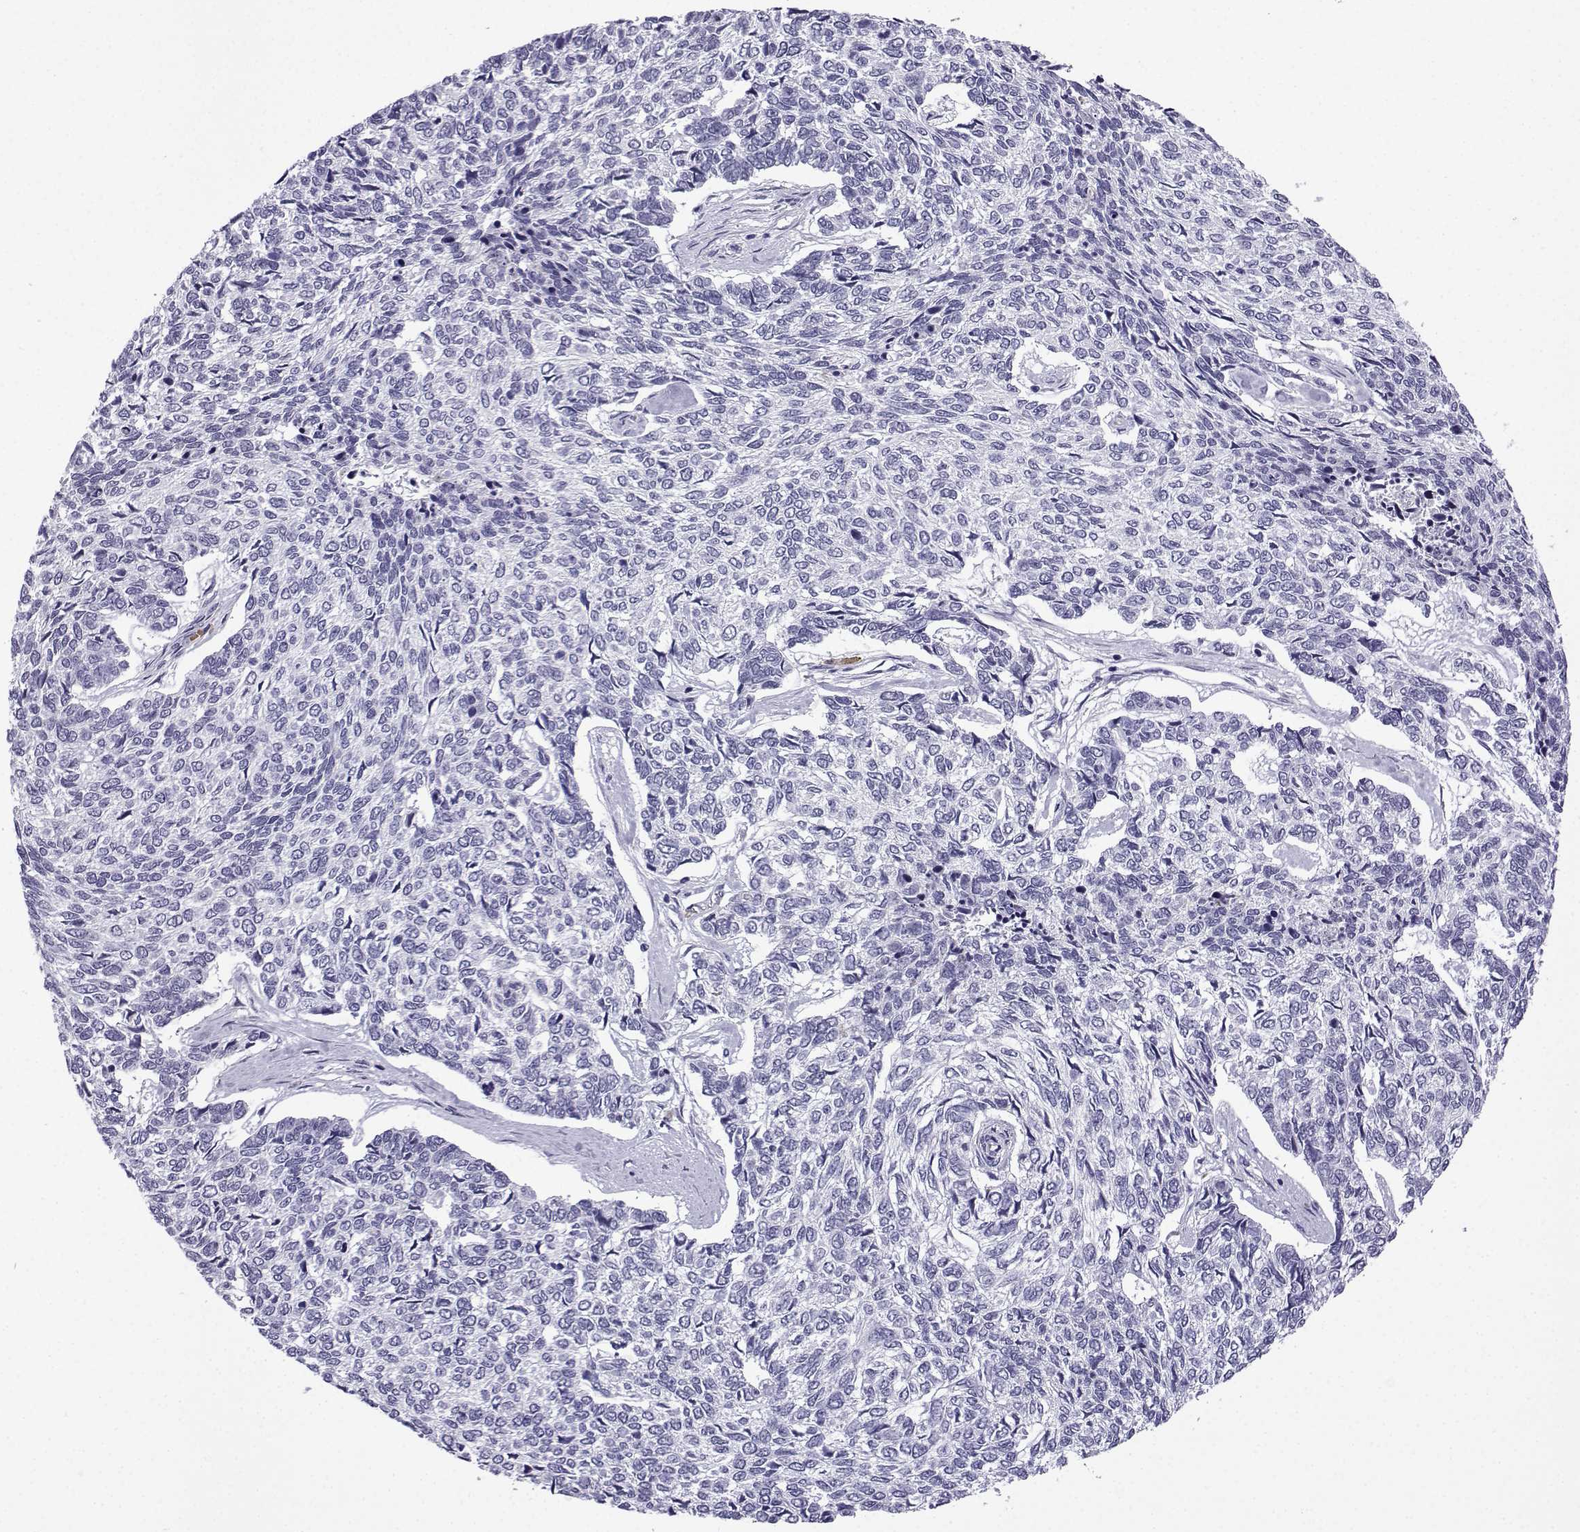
{"staining": {"intensity": "negative", "quantity": "none", "location": "none"}, "tissue": "skin cancer", "cell_type": "Tumor cells", "image_type": "cancer", "snomed": [{"axis": "morphology", "description": "Basal cell carcinoma"}, {"axis": "topography", "description": "Skin"}], "caption": "This is a micrograph of immunohistochemistry (IHC) staining of skin cancer (basal cell carcinoma), which shows no staining in tumor cells.", "gene": "MRGBP", "patient": {"sex": "female", "age": 65}}